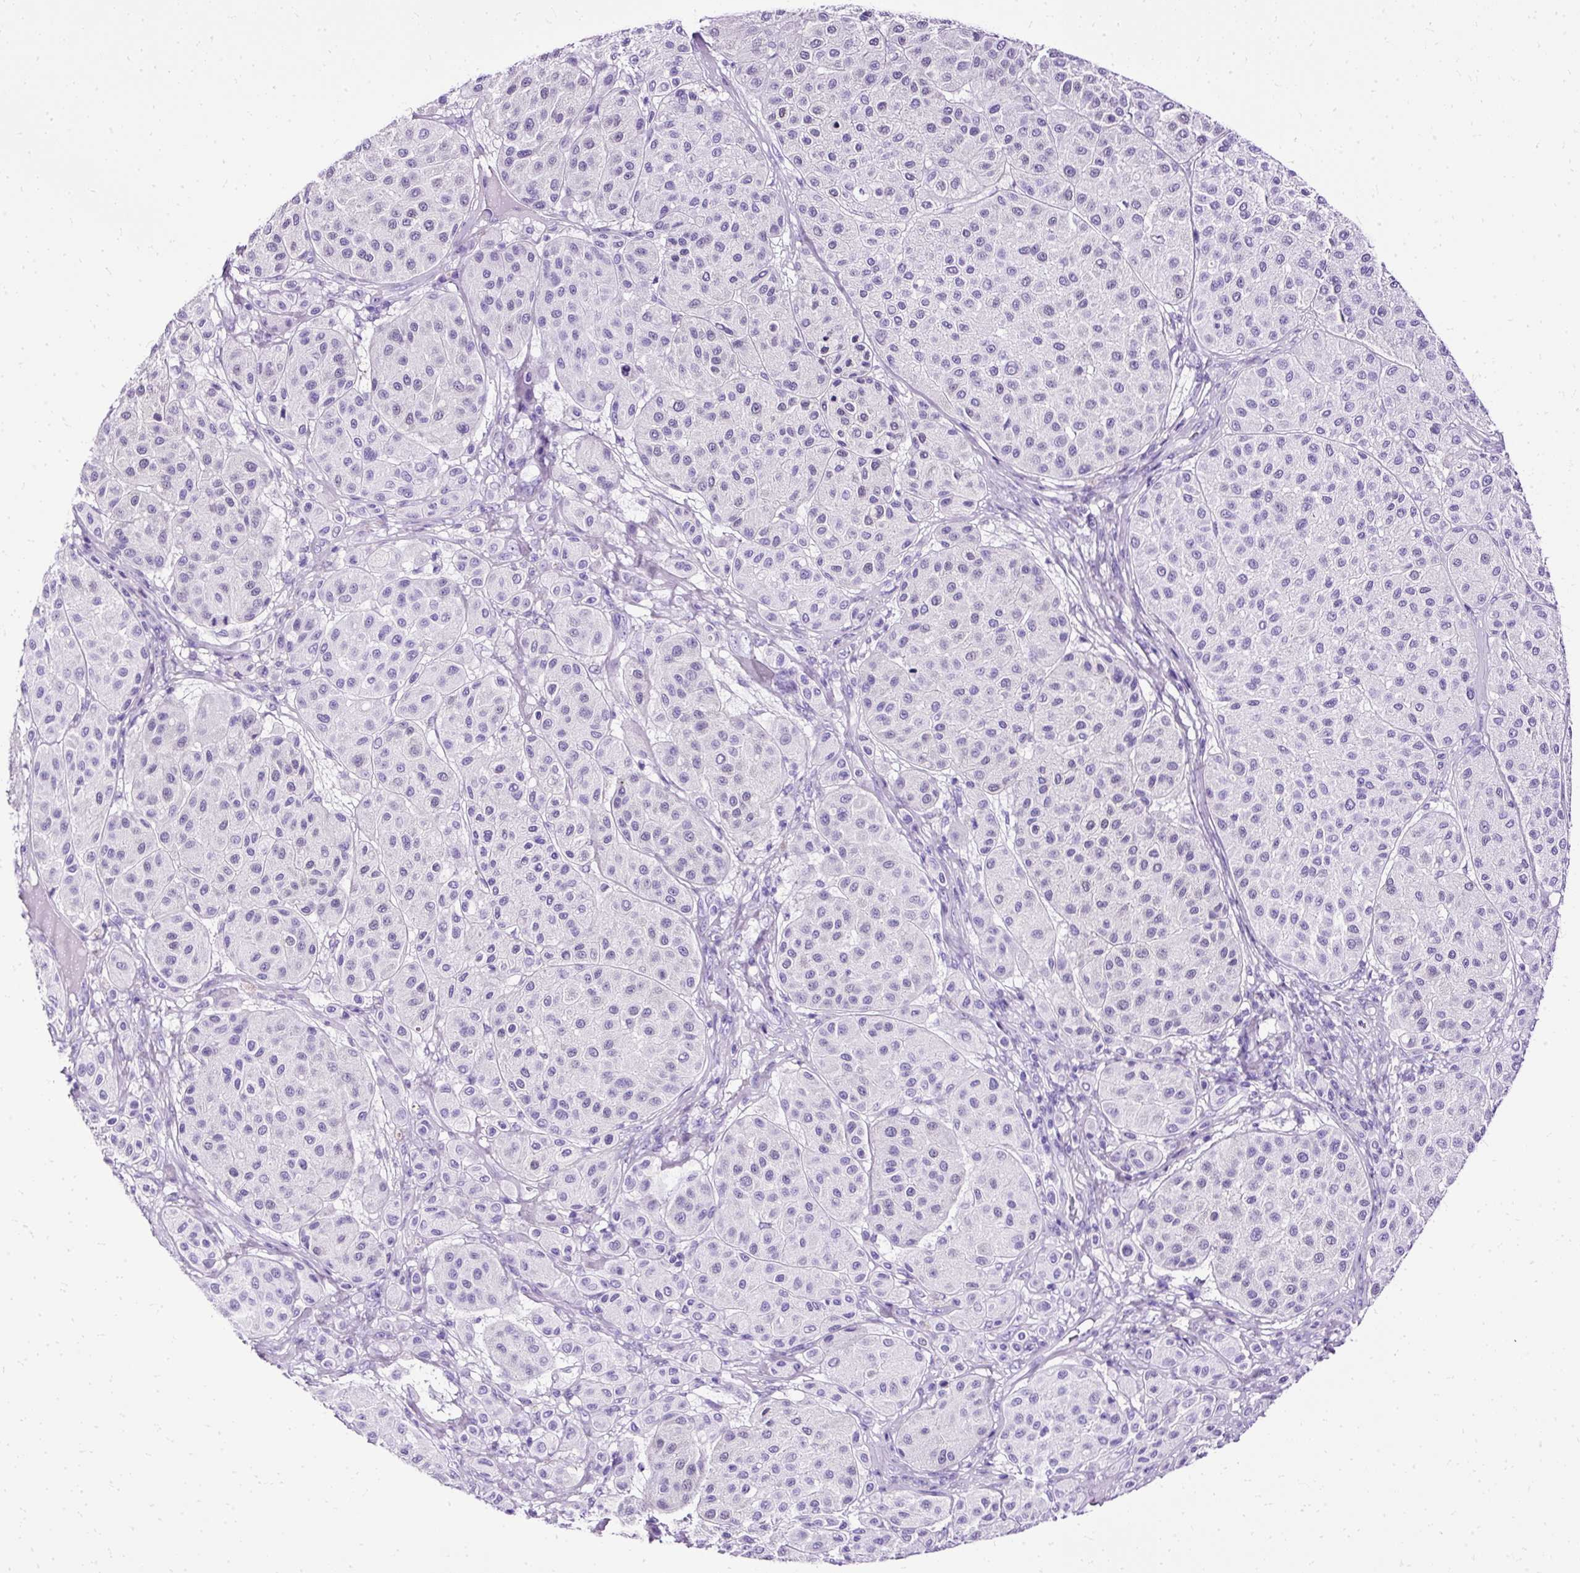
{"staining": {"intensity": "negative", "quantity": "none", "location": "none"}, "tissue": "melanoma", "cell_type": "Tumor cells", "image_type": "cancer", "snomed": [{"axis": "morphology", "description": "Malignant melanoma, Metastatic site"}, {"axis": "topography", "description": "Smooth muscle"}], "caption": "Immunohistochemistry image of human melanoma stained for a protein (brown), which reveals no expression in tumor cells.", "gene": "SLC8A2", "patient": {"sex": "male", "age": 41}}